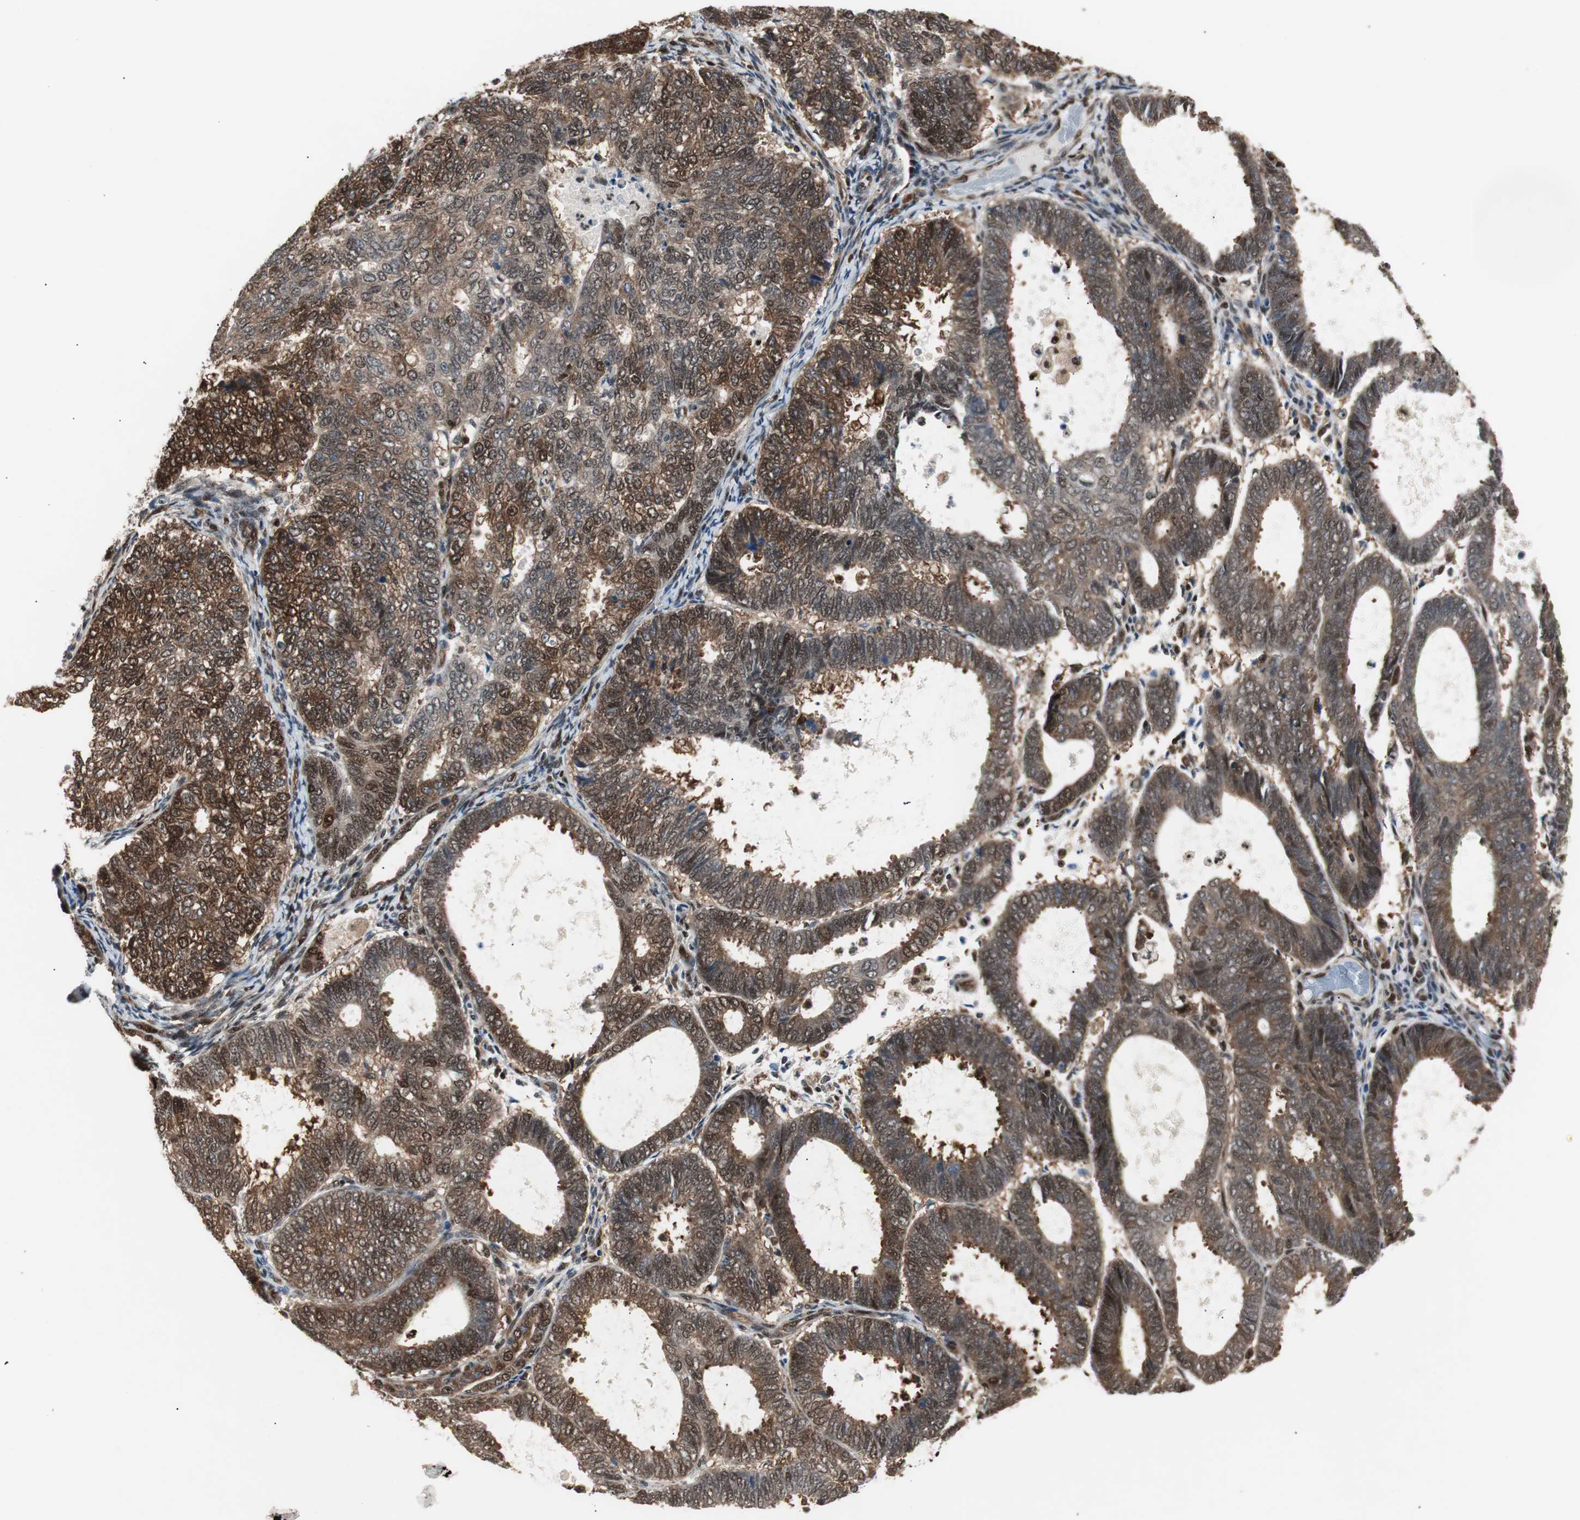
{"staining": {"intensity": "strong", "quantity": ">75%", "location": "cytoplasmic/membranous,nuclear"}, "tissue": "endometrial cancer", "cell_type": "Tumor cells", "image_type": "cancer", "snomed": [{"axis": "morphology", "description": "Adenocarcinoma, NOS"}, {"axis": "topography", "description": "Uterus"}], "caption": "About >75% of tumor cells in human endometrial adenocarcinoma reveal strong cytoplasmic/membranous and nuclear protein staining as visualized by brown immunohistochemical staining.", "gene": "ACLY", "patient": {"sex": "female", "age": 60}}